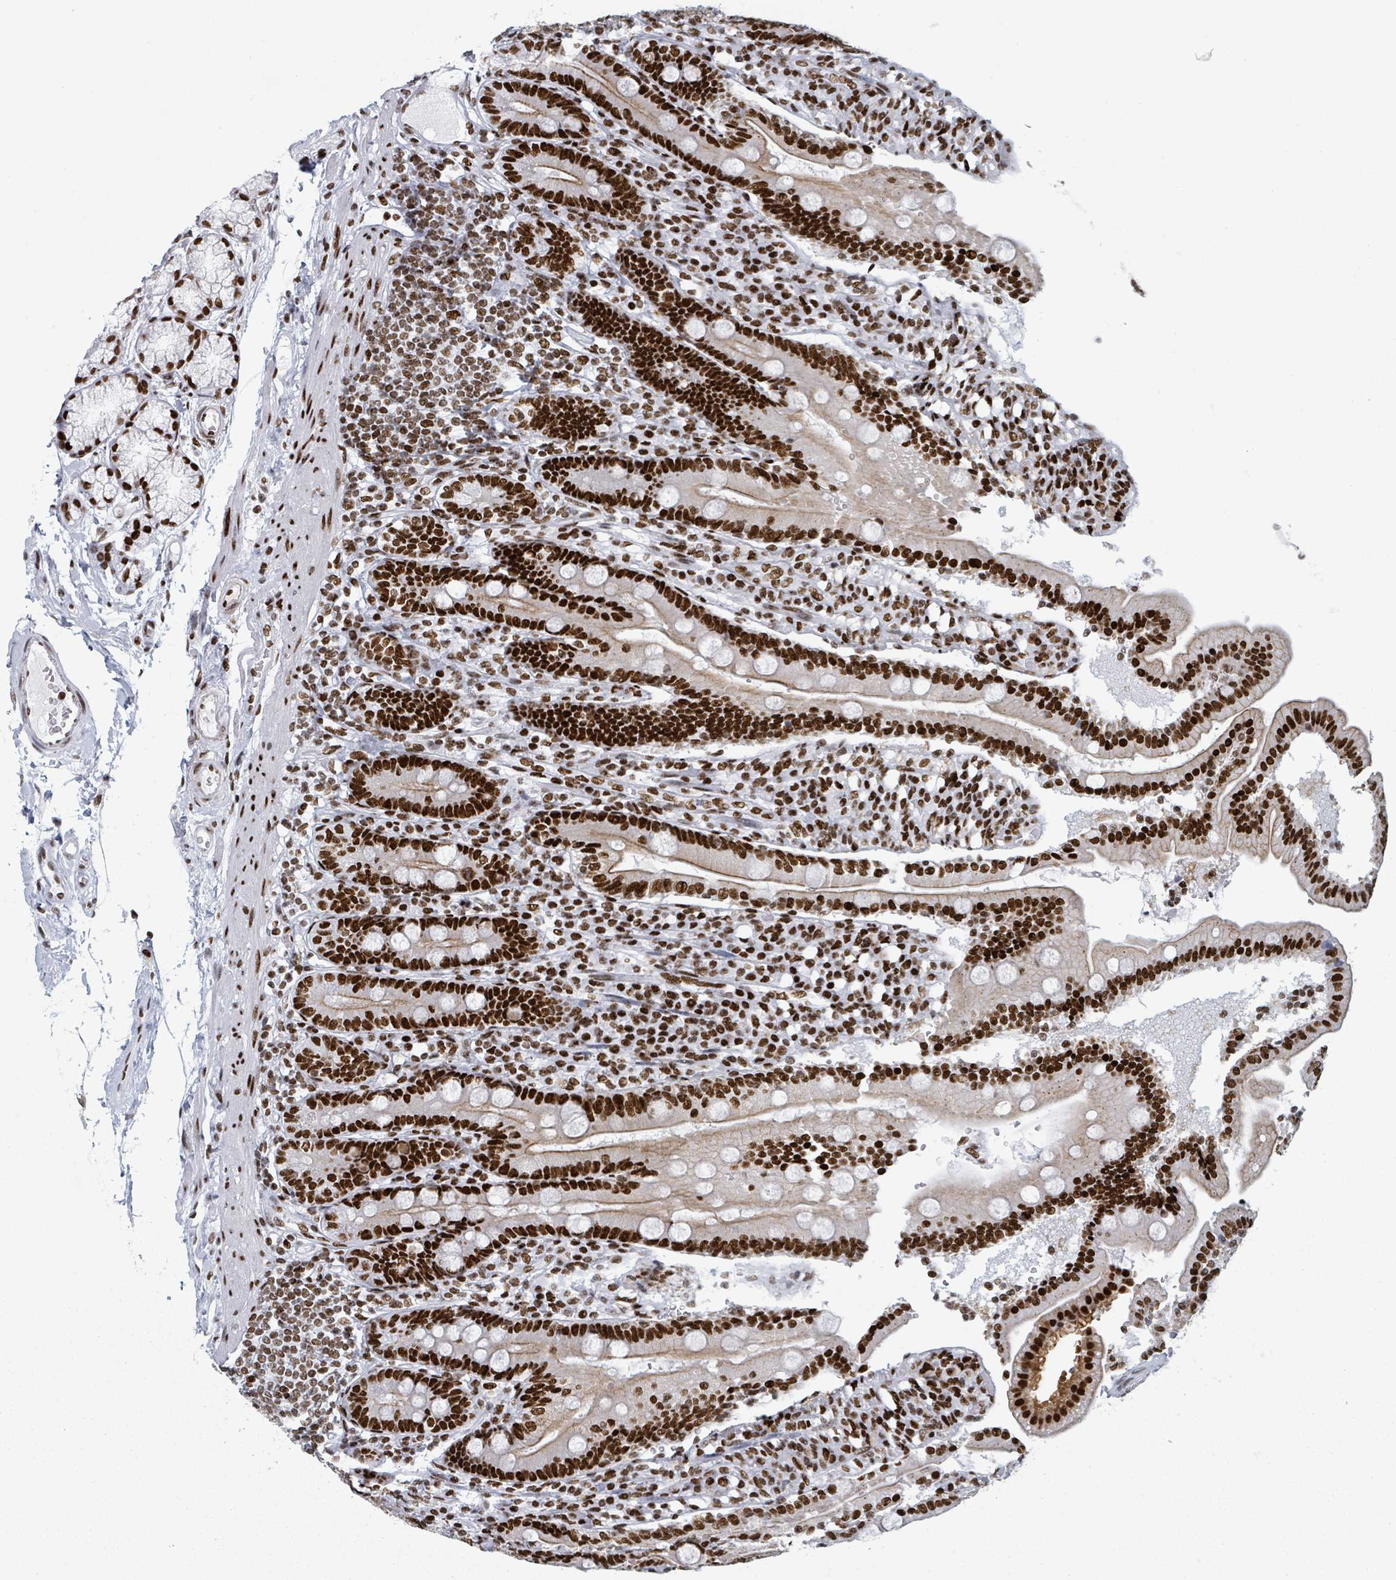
{"staining": {"intensity": "strong", "quantity": ">75%", "location": "nuclear"}, "tissue": "duodenum", "cell_type": "Glandular cells", "image_type": "normal", "snomed": [{"axis": "morphology", "description": "Normal tissue, NOS"}, {"axis": "topography", "description": "Duodenum"}], "caption": "Immunohistochemistry (IHC) micrograph of unremarkable human duodenum stained for a protein (brown), which displays high levels of strong nuclear expression in approximately >75% of glandular cells.", "gene": "DHX16", "patient": {"sex": "female", "age": 67}}